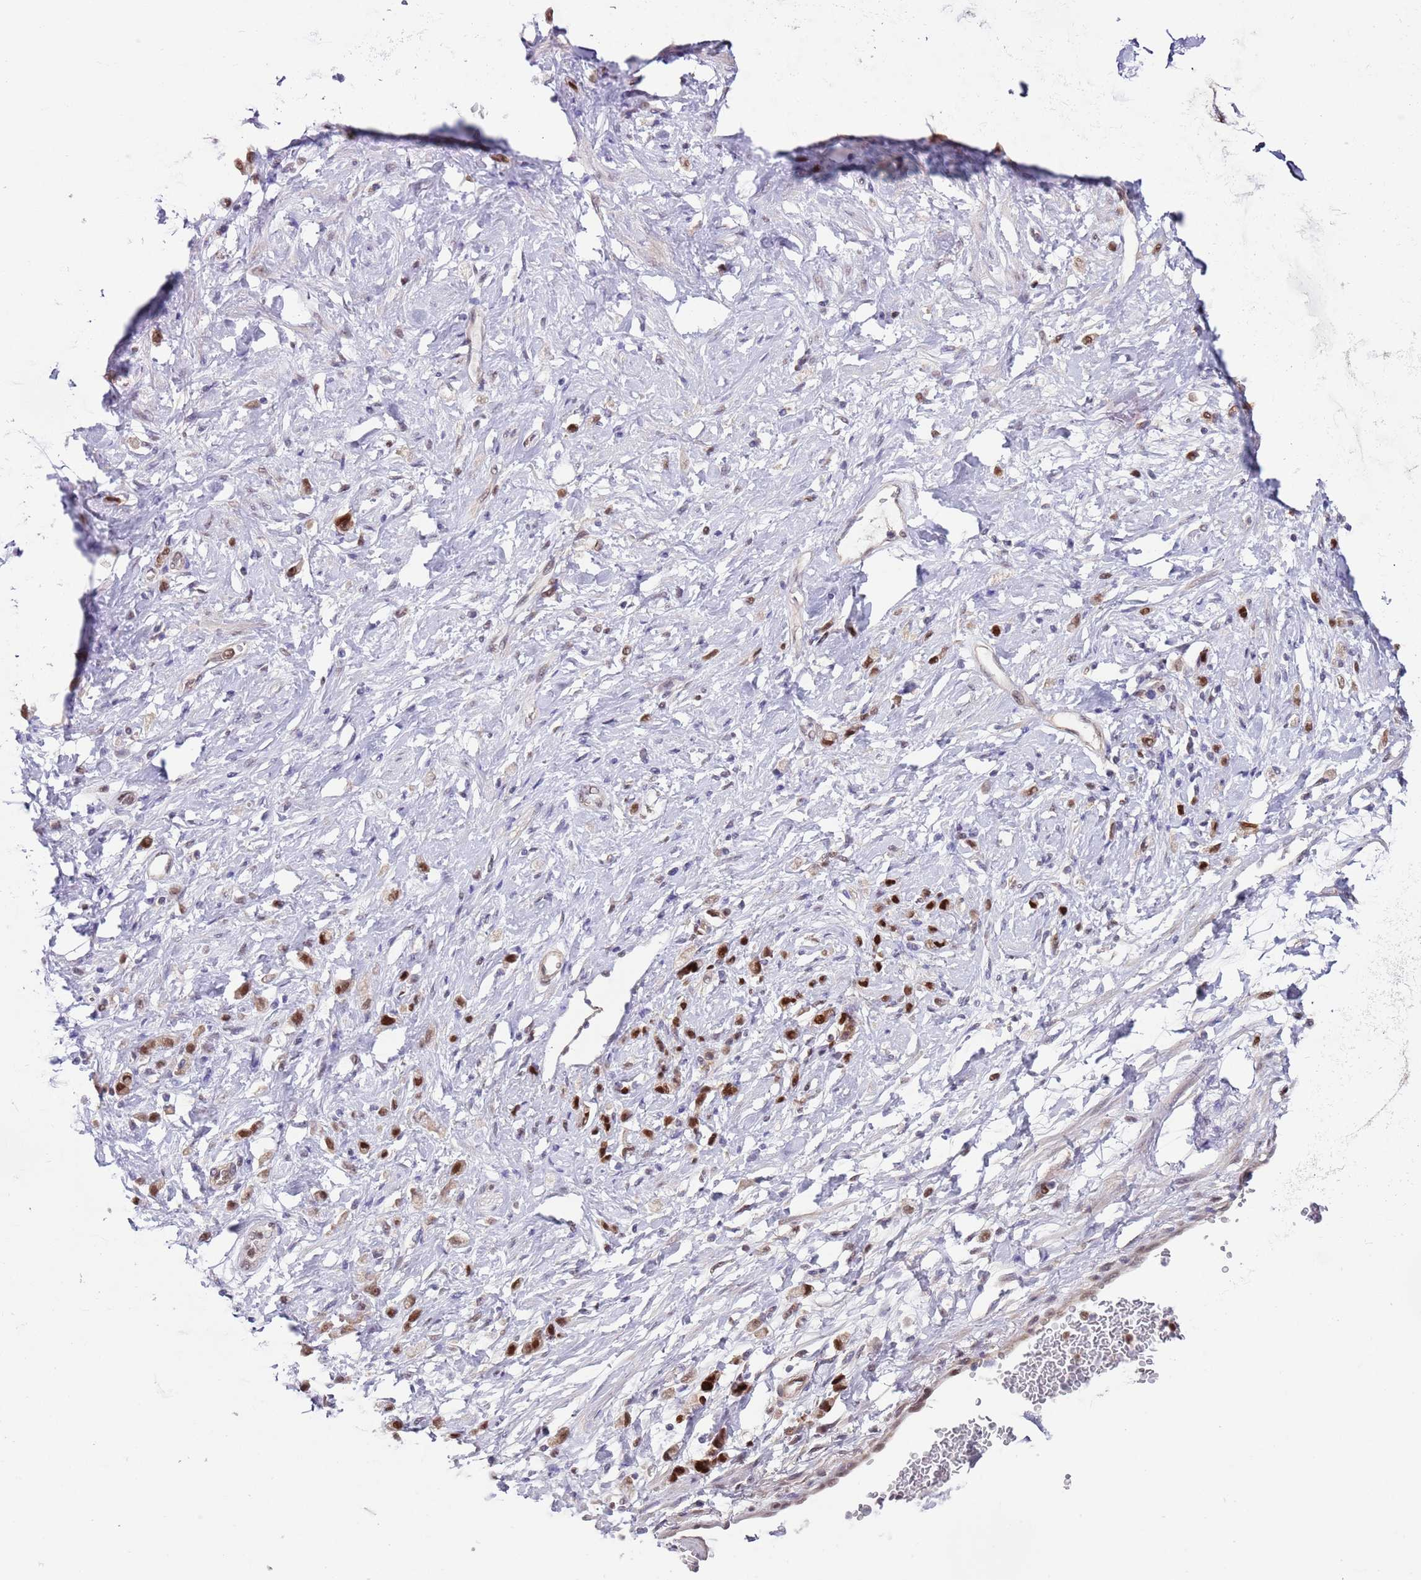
{"staining": {"intensity": "moderate", "quantity": ">75%", "location": "nuclear"}, "tissue": "stomach cancer", "cell_type": "Tumor cells", "image_type": "cancer", "snomed": [{"axis": "morphology", "description": "Adenocarcinoma, NOS"}, {"axis": "topography", "description": "Stomach"}], "caption": "An immunohistochemistry photomicrograph of neoplastic tissue is shown. Protein staining in brown highlights moderate nuclear positivity in stomach cancer (adenocarcinoma) within tumor cells. (Brightfield microscopy of DAB IHC at high magnification).", "gene": "RMND5B", "patient": {"sex": "female", "age": 60}}